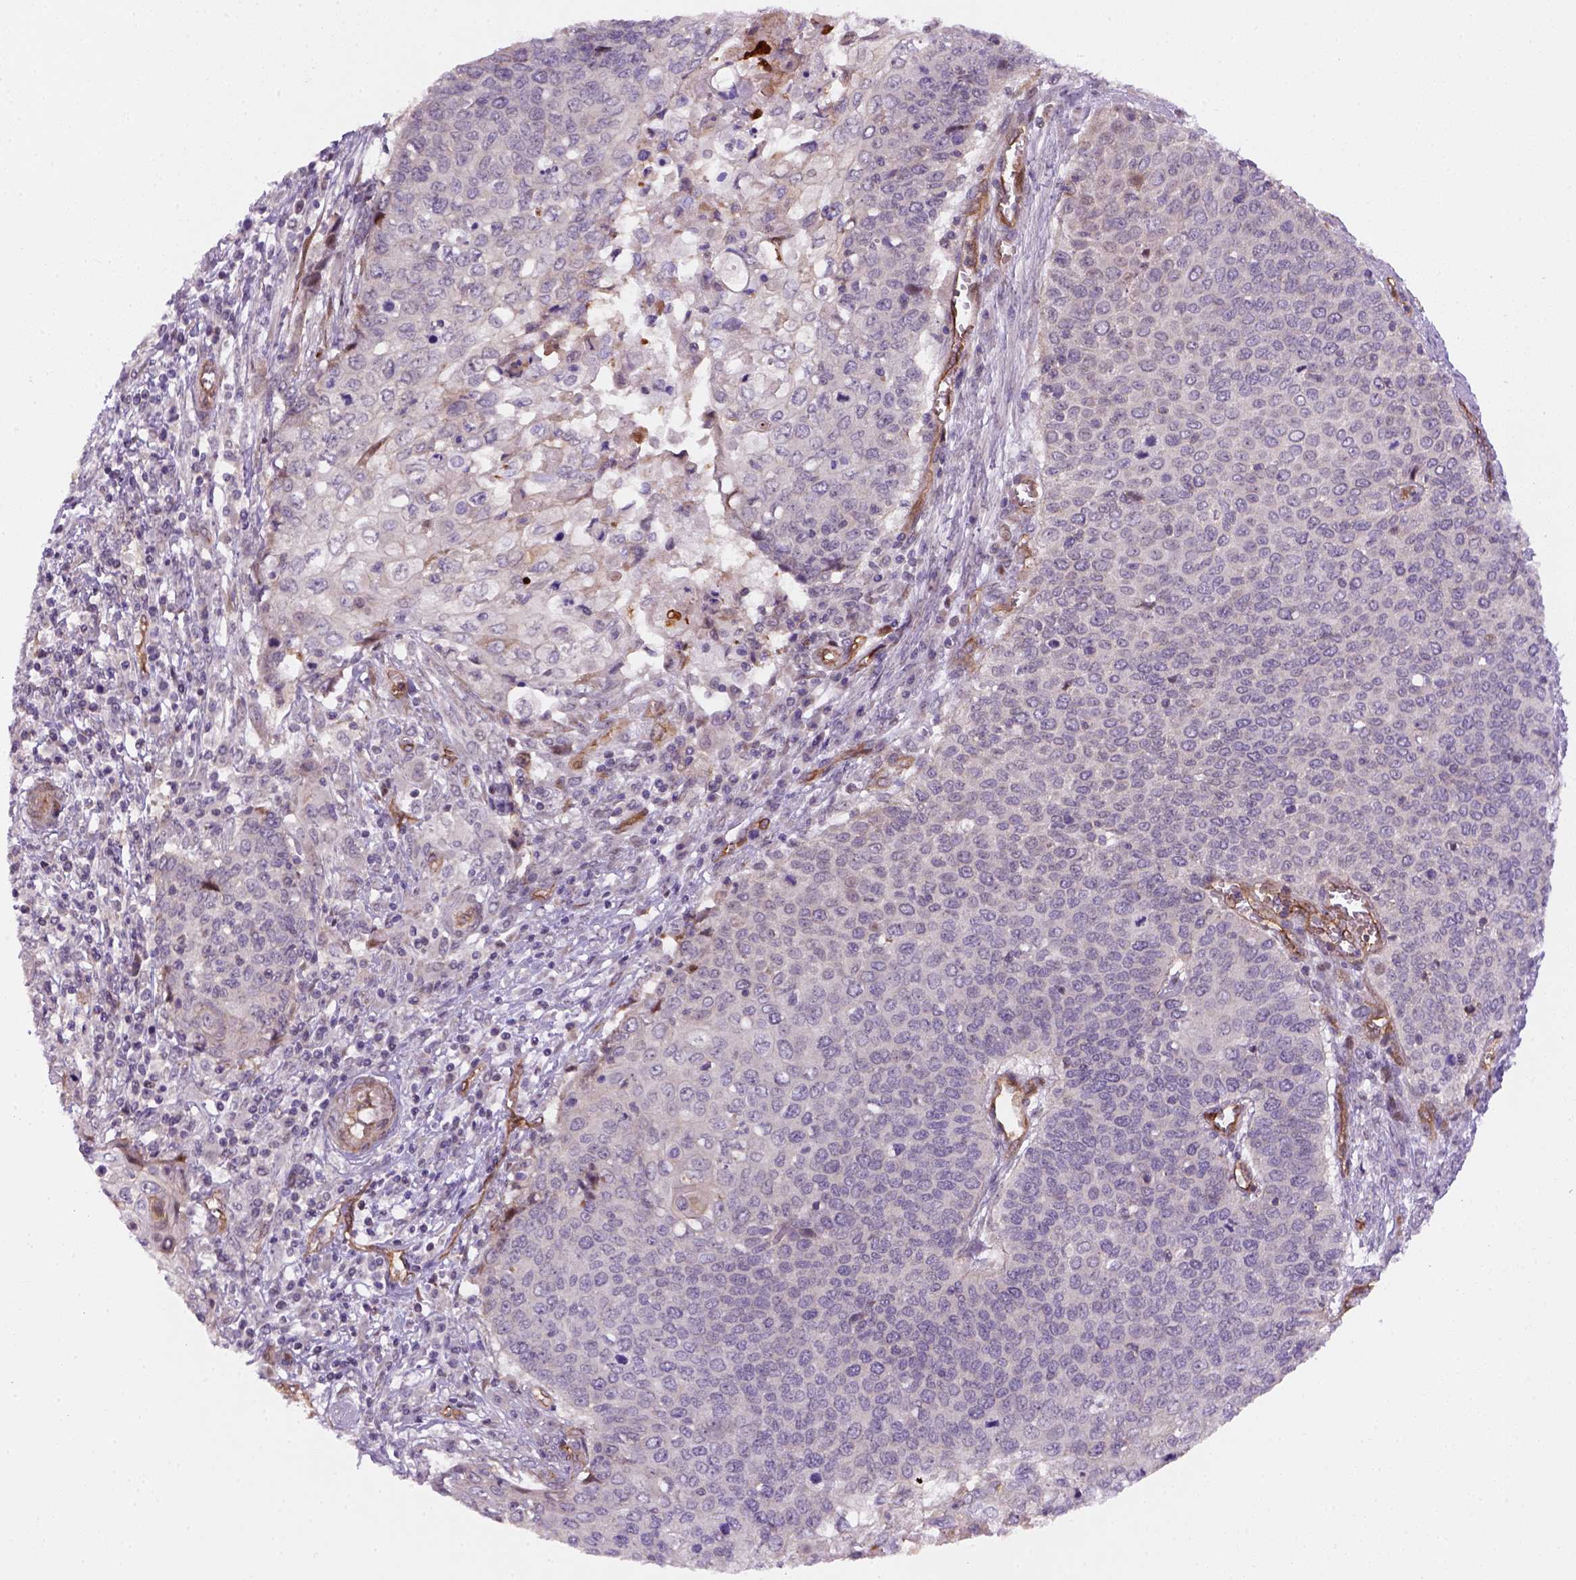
{"staining": {"intensity": "negative", "quantity": "none", "location": "none"}, "tissue": "cervical cancer", "cell_type": "Tumor cells", "image_type": "cancer", "snomed": [{"axis": "morphology", "description": "Squamous cell carcinoma, NOS"}, {"axis": "topography", "description": "Cervix"}], "caption": "This is an immunohistochemistry (IHC) histopathology image of cervical squamous cell carcinoma. There is no positivity in tumor cells.", "gene": "VSTM5", "patient": {"sex": "female", "age": 39}}